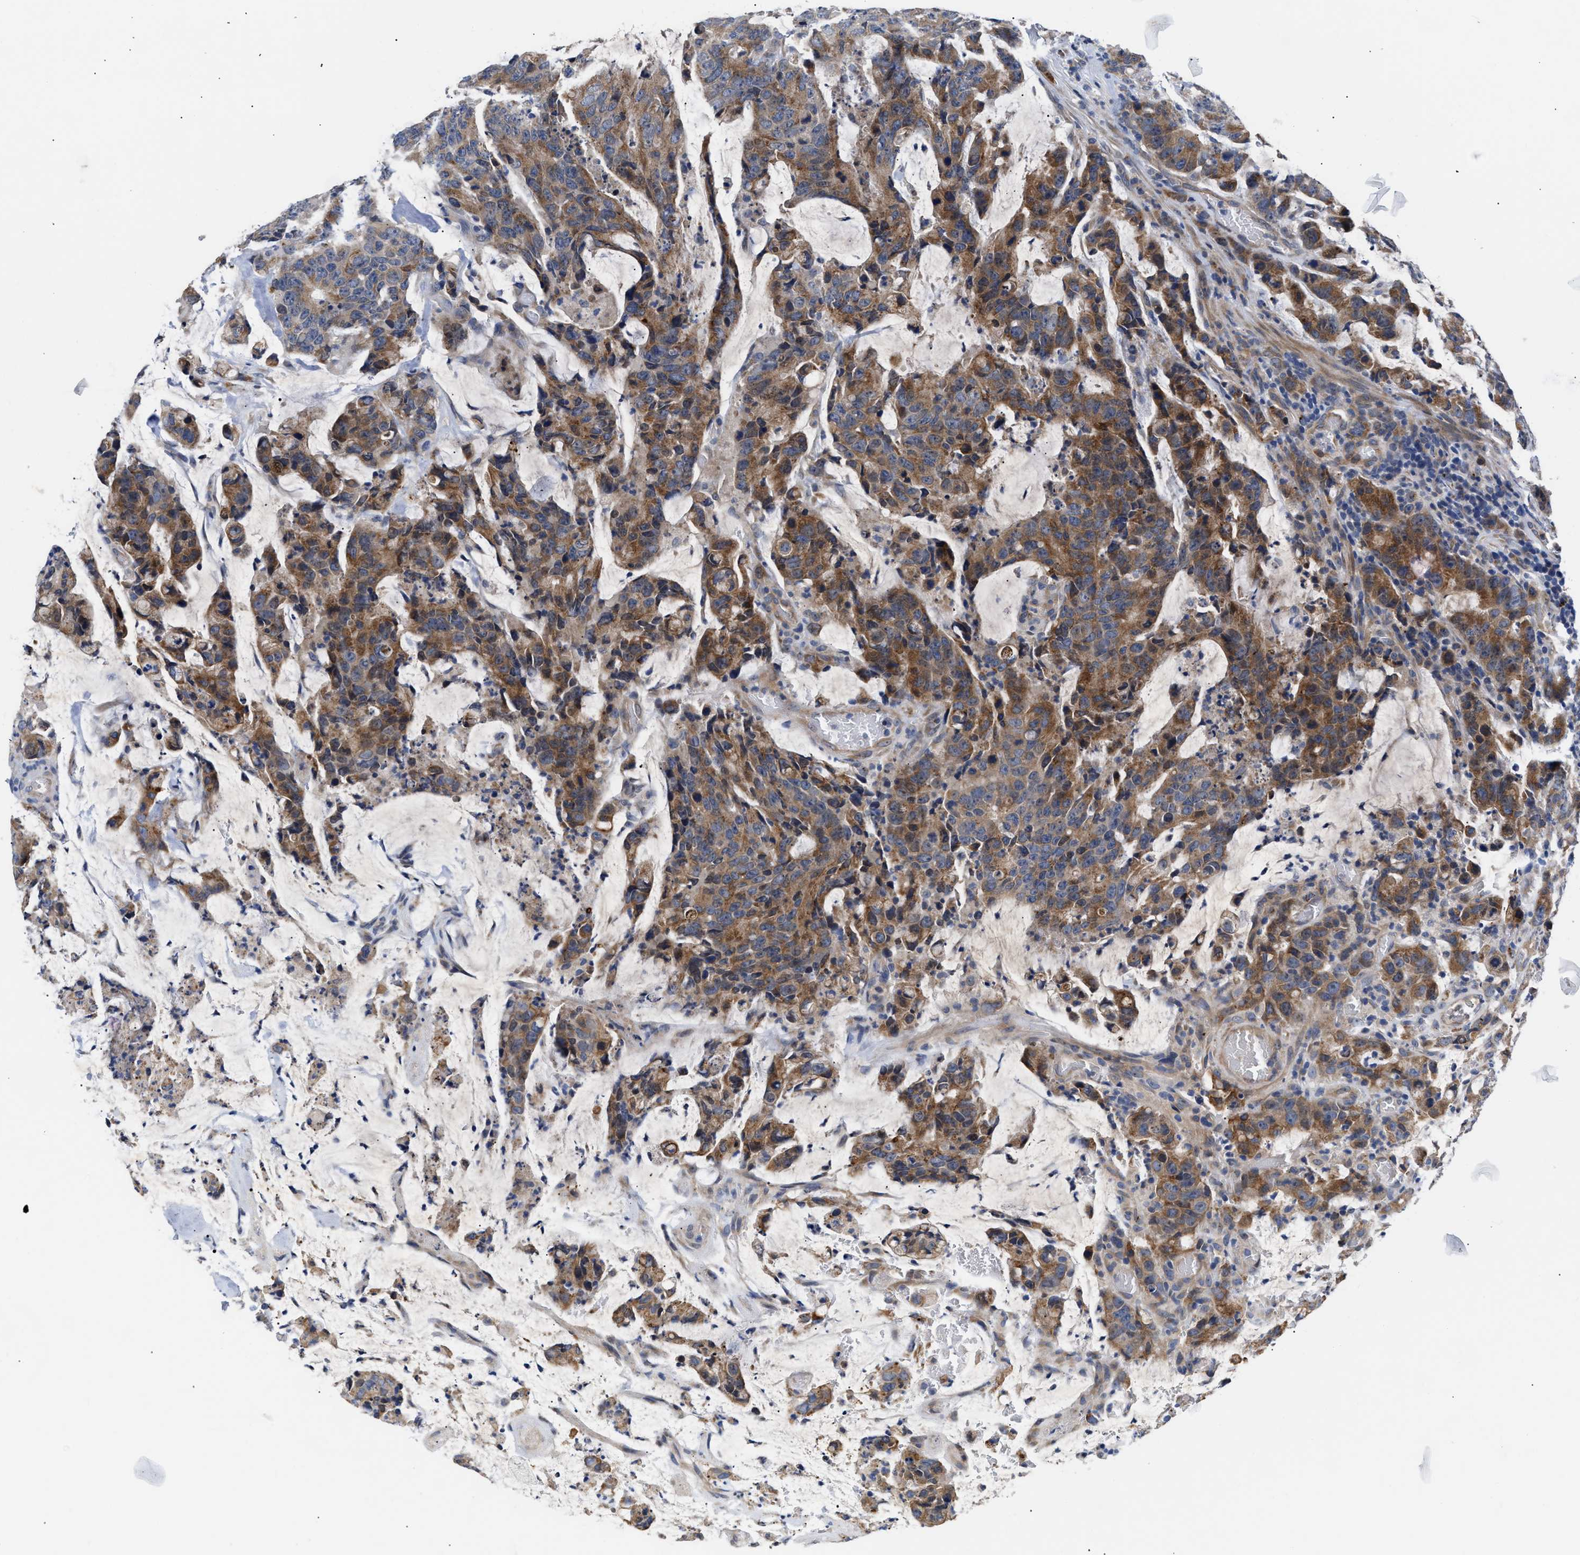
{"staining": {"intensity": "moderate", "quantity": ">75%", "location": "cytoplasmic/membranous"}, "tissue": "colorectal cancer", "cell_type": "Tumor cells", "image_type": "cancer", "snomed": [{"axis": "morphology", "description": "Adenocarcinoma, NOS"}, {"axis": "topography", "description": "Colon"}], "caption": "Immunohistochemical staining of human adenocarcinoma (colorectal) exhibits medium levels of moderate cytoplasmic/membranous positivity in about >75% of tumor cells.", "gene": "CCDC146", "patient": {"sex": "female", "age": 86}}